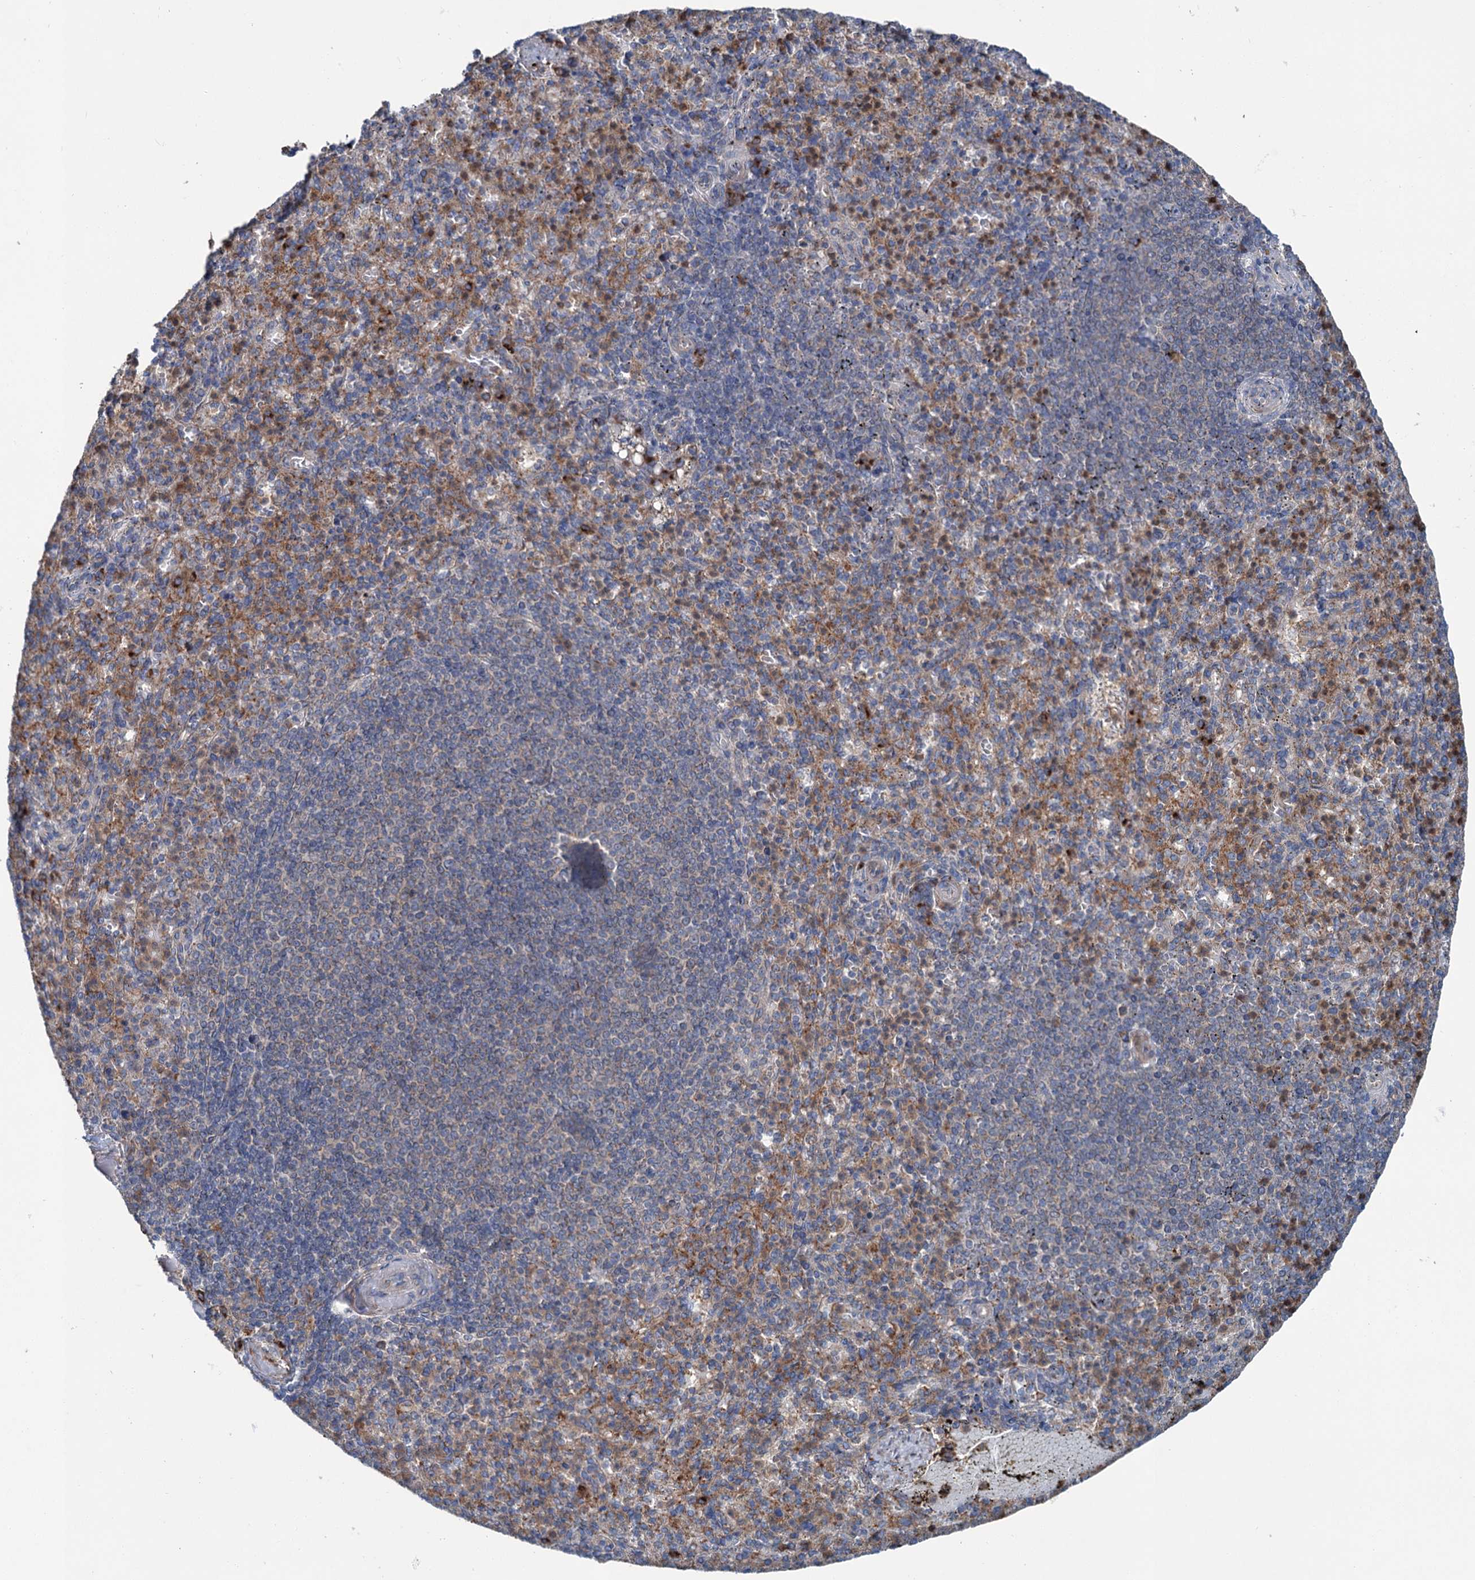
{"staining": {"intensity": "moderate", "quantity": "25%-75%", "location": "cytoplasmic/membranous"}, "tissue": "spleen", "cell_type": "Cells in red pulp", "image_type": "normal", "snomed": [{"axis": "morphology", "description": "Normal tissue, NOS"}, {"axis": "topography", "description": "Spleen"}], "caption": "Human spleen stained with a protein marker reveals moderate staining in cells in red pulp.", "gene": "CALCOCO1", "patient": {"sex": "female", "age": 74}}